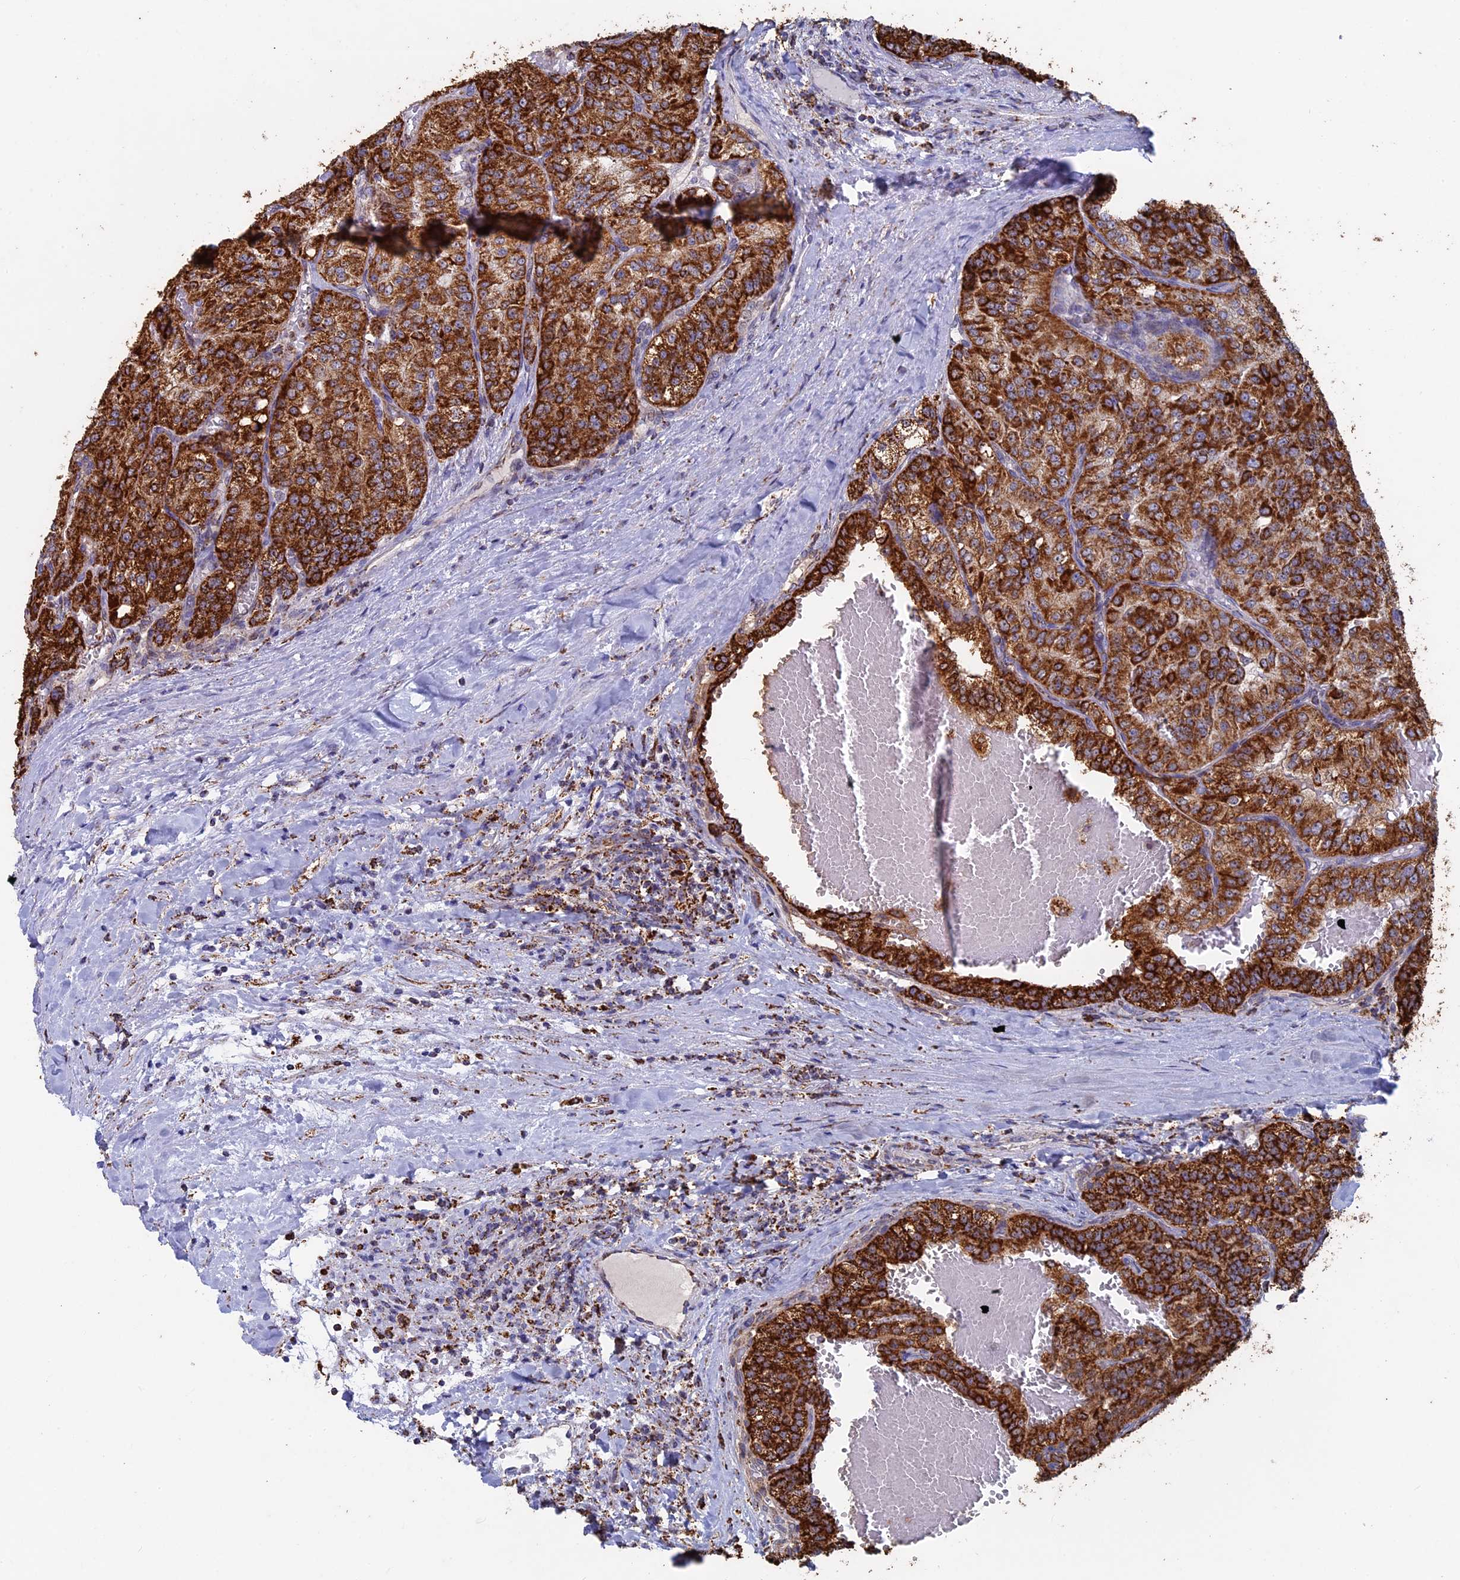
{"staining": {"intensity": "strong", "quantity": ">75%", "location": "cytoplasmic/membranous"}, "tissue": "renal cancer", "cell_type": "Tumor cells", "image_type": "cancer", "snomed": [{"axis": "morphology", "description": "Adenocarcinoma, NOS"}, {"axis": "topography", "description": "Kidney"}], "caption": "Renal cancer tissue displays strong cytoplasmic/membranous expression in about >75% of tumor cells, visualized by immunohistochemistry.", "gene": "SEC24D", "patient": {"sex": "female", "age": 63}}